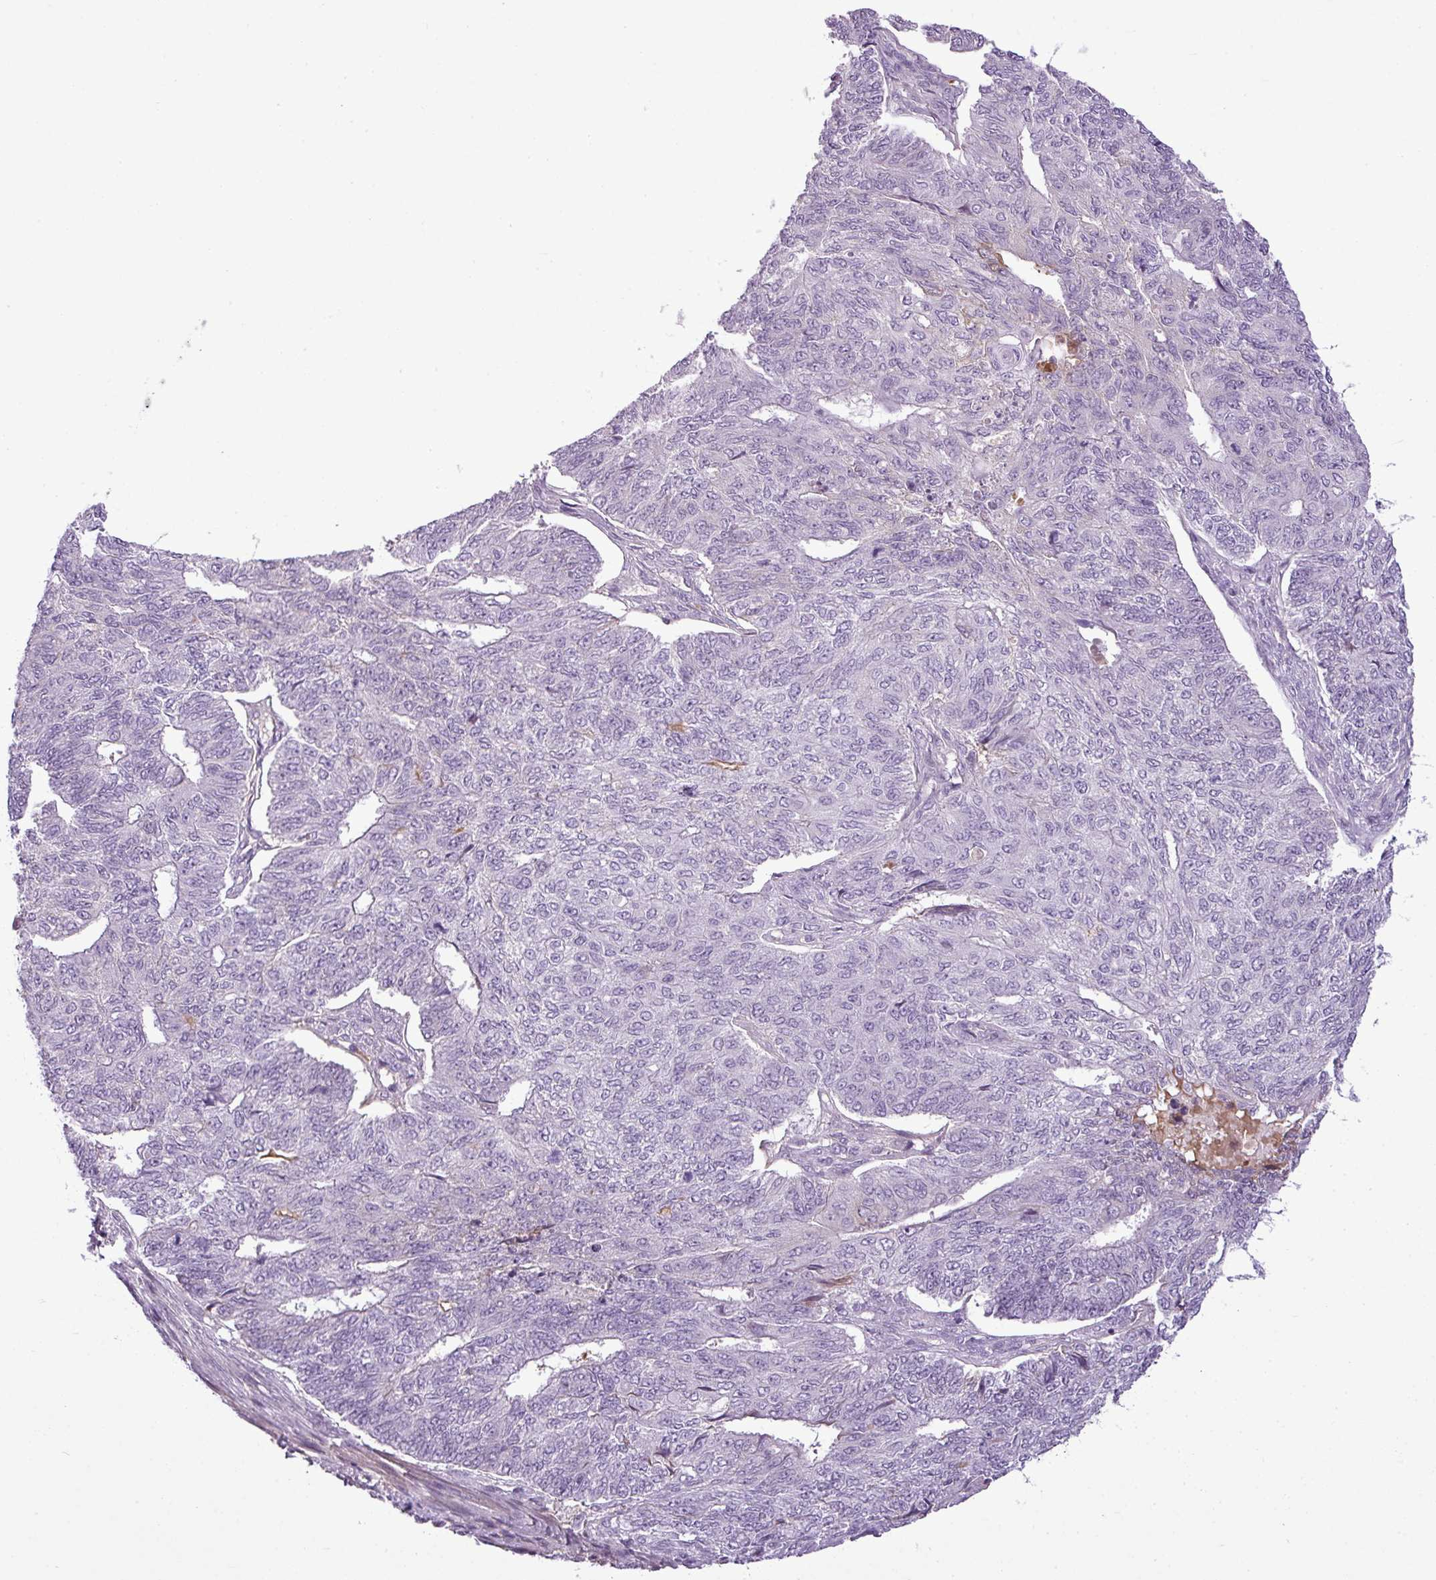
{"staining": {"intensity": "negative", "quantity": "none", "location": "none"}, "tissue": "endometrial cancer", "cell_type": "Tumor cells", "image_type": "cancer", "snomed": [{"axis": "morphology", "description": "Adenocarcinoma, NOS"}, {"axis": "topography", "description": "Endometrium"}], "caption": "Human endometrial cancer stained for a protein using immunohistochemistry displays no staining in tumor cells.", "gene": "C4B", "patient": {"sex": "female", "age": 32}}